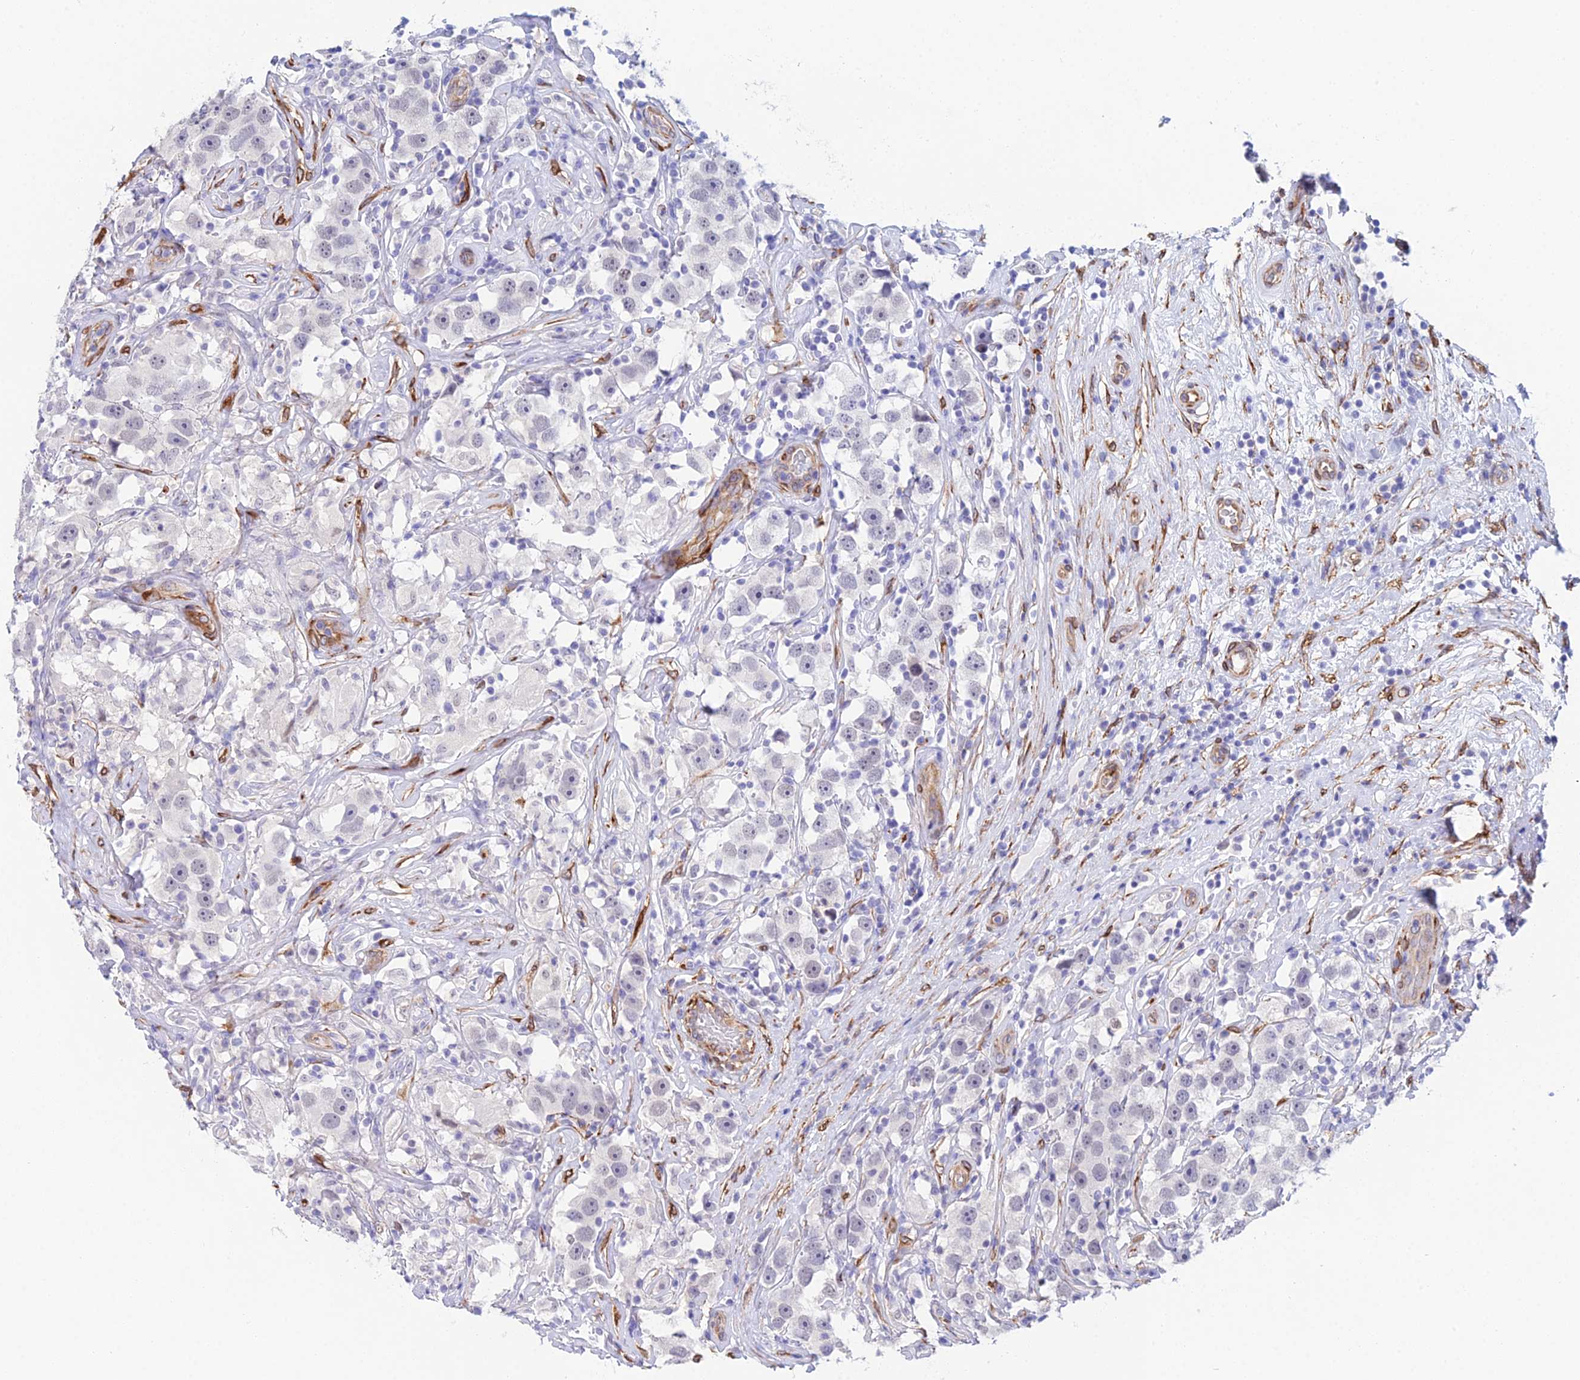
{"staining": {"intensity": "negative", "quantity": "none", "location": "none"}, "tissue": "testis cancer", "cell_type": "Tumor cells", "image_type": "cancer", "snomed": [{"axis": "morphology", "description": "Seminoma, NOS"}, {"axis": "topography", "description": "Testis"}], "caption": "A high-resolution histopathology image shows immunohistochemistry staining of seminoma (testis), which reveals no significant expression in tumor cells. The staining is performed using DAB brown chromogen with nuclei counter-stained in using hematoxylin.", "gene": "MXRA7", "patient": {"sex": "male", "age": 49}}